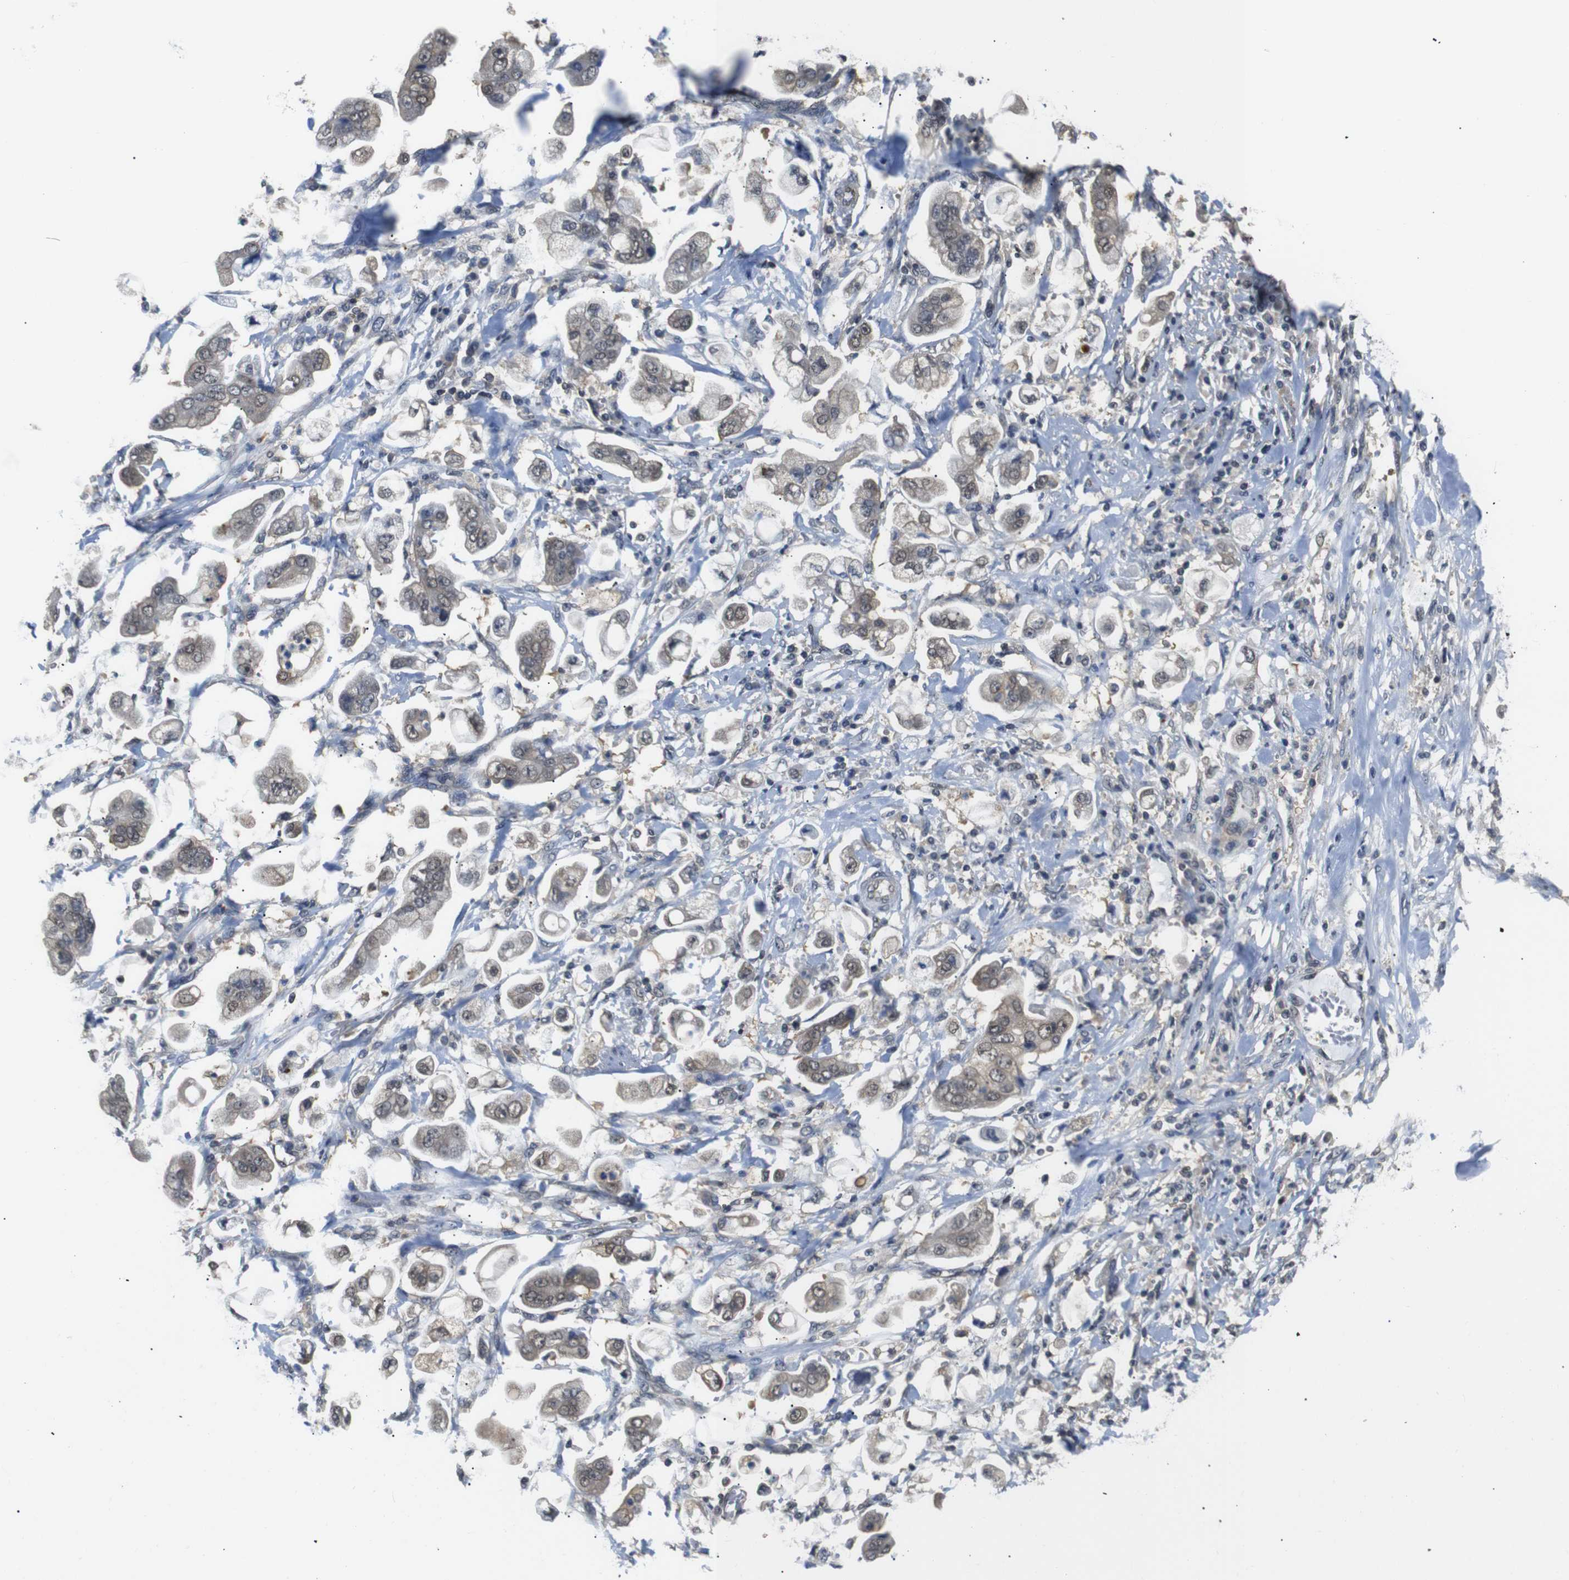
{"staining": {"intensity": "weak", "quantity": "25%-75%", "location": "cytoplasmic/membranous,nuclear"}, "tissue": "stomach cancer", "cell_type": "Tumor cells", "image_type": "cancer", "snomed": [{"axis": "morphology", "description": "Adenocarcinoma, NOS"}, {"axis": "topography", "description": "Stomach"}], "caption": "Stomach cancer (adenocarcinoma) stained for a protein reveals weak cytoplasmic/membranous and nuclear positivity in tumor cells.", "gene": "UBXN1", "patient": {"sex": "male", "age": 62}}